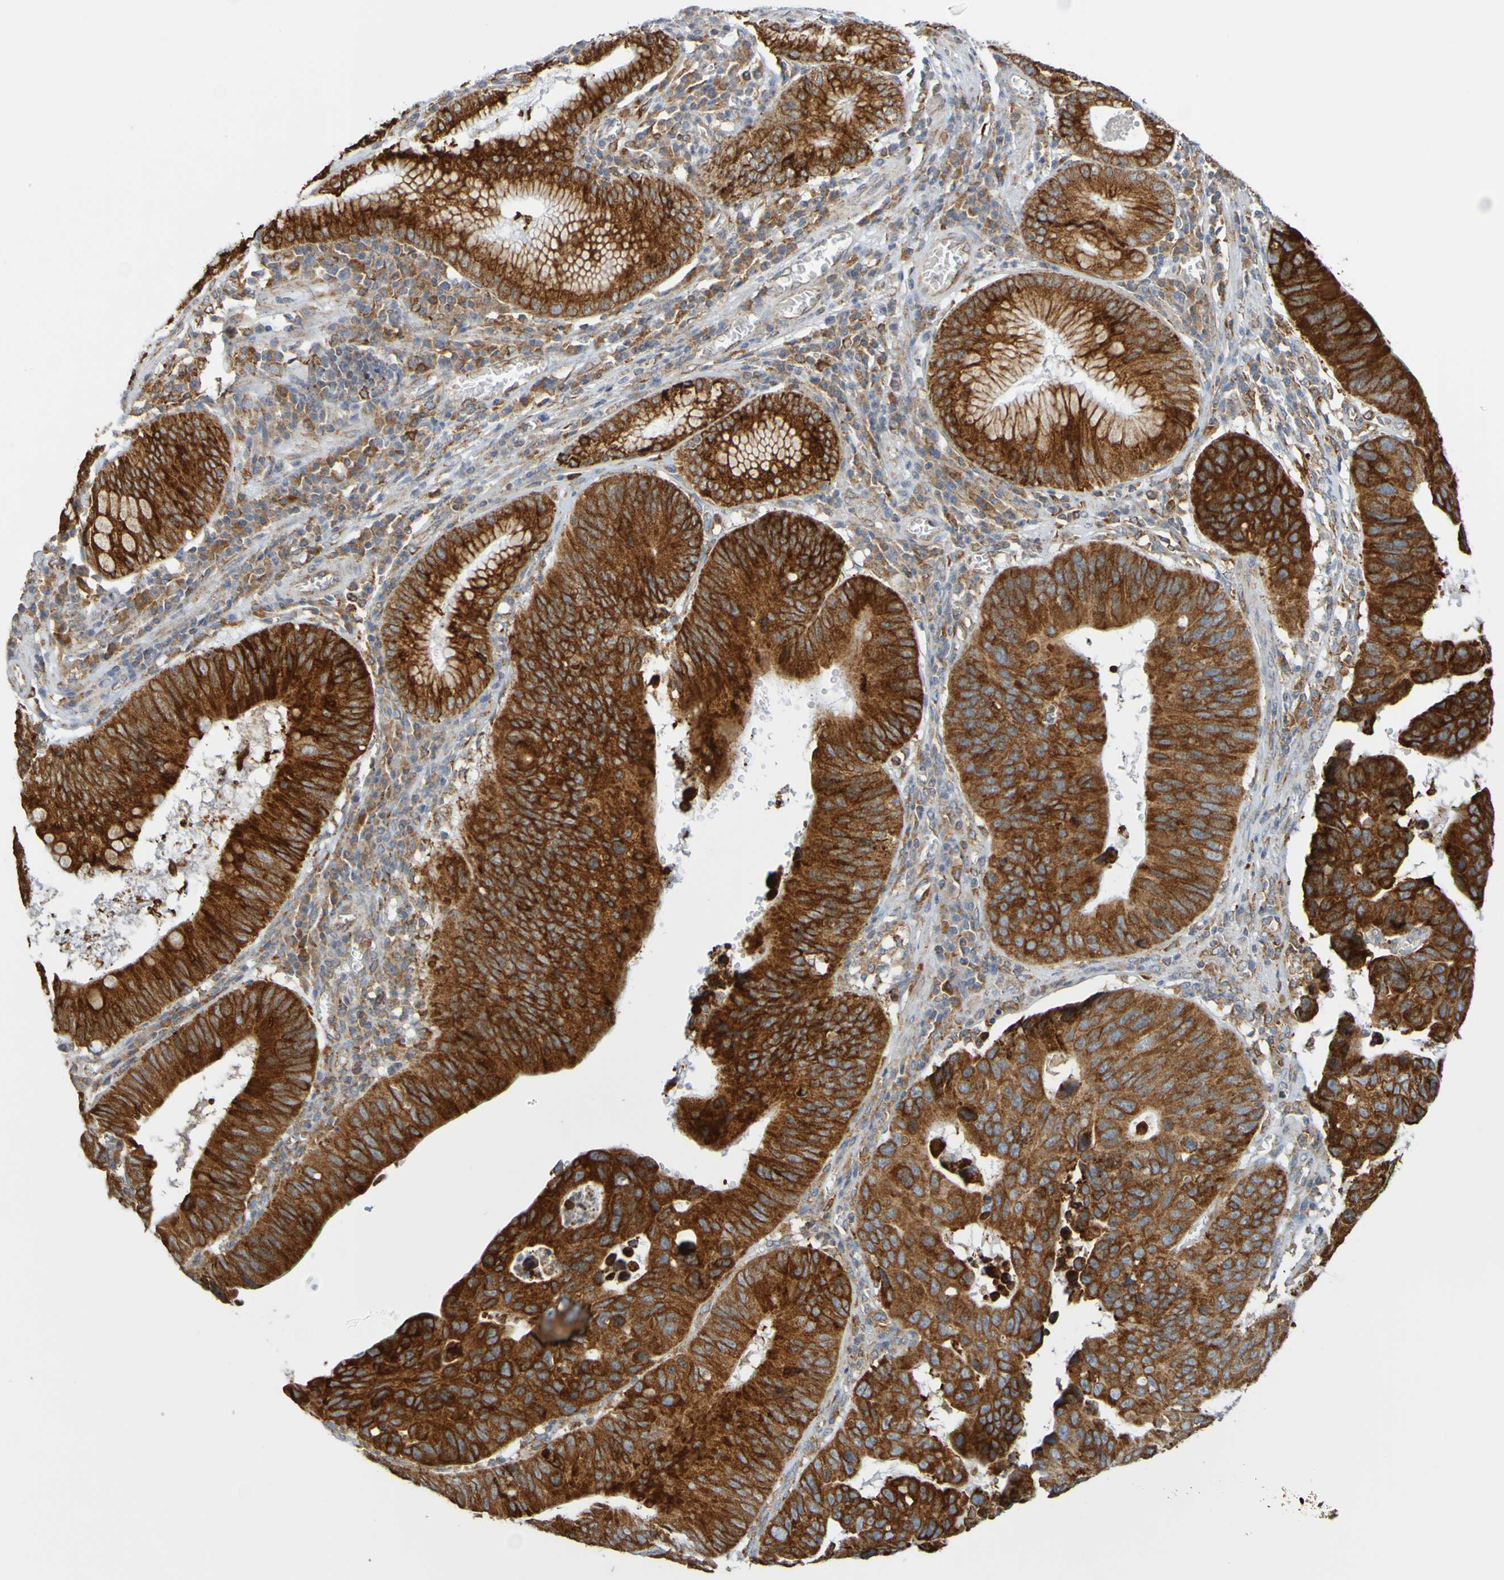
{"staining": {"intensity": "strong", "quantity": "<25%", "location": "cytoplasmic/membranous"}, "tissue": "stomach cancer", "cell_type": "Tumor cells", "image_type": "cancer", "snomed": [{"axis": "morphology", "description": "Adenocarcinoma, NOS"}, {"axis": "topography", "description": "Stomach"}], "caption": "A medium amount of strong cytoplasmic/membranous staining is present in approximately <25% of tumor cells in stomach cancer (adenocarcinoma) tissue.", "gene": "PDIA3", "patient": {"sex": "male", "age": 59}}